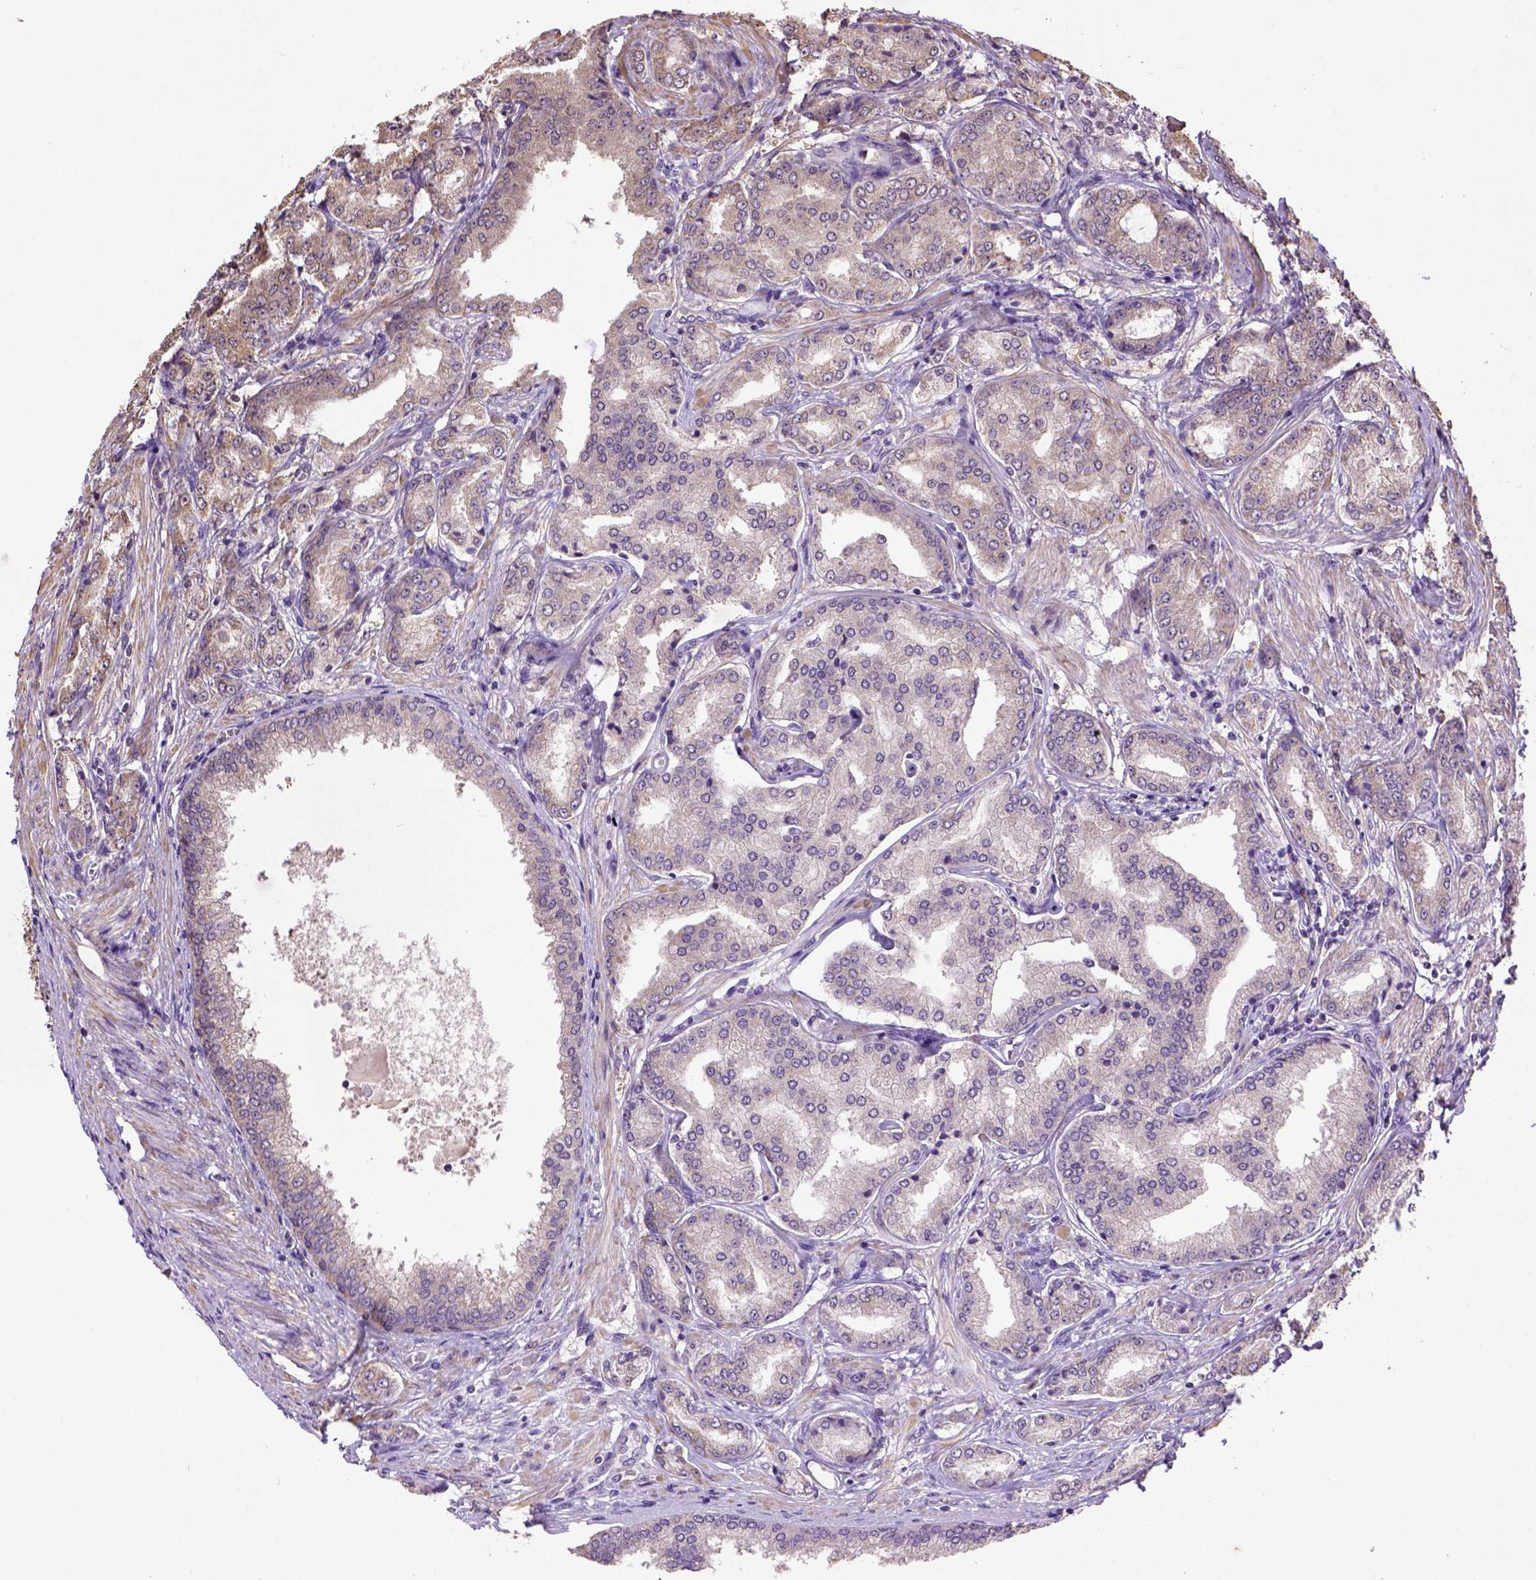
{"staining": {"intensity": "weak", "quantity": "25%-75%", "location": "cytoplasmic/membranous"}, "tissue": "prostate cancer", "cell_type": "Tumor cells", "image_type": "cancer", "snomed": [{"axis": "morphology", "description": "Adenocarcinoma, NOS"}, {"axis": "topography", "description": "Prostate"}], "caption": "Human adenocarcinoma (prostate) stained with a protein marker reveals weak staining in tumor cells.", "gene": "WDR17", "patient": {"sex": "male", "age": 63}}